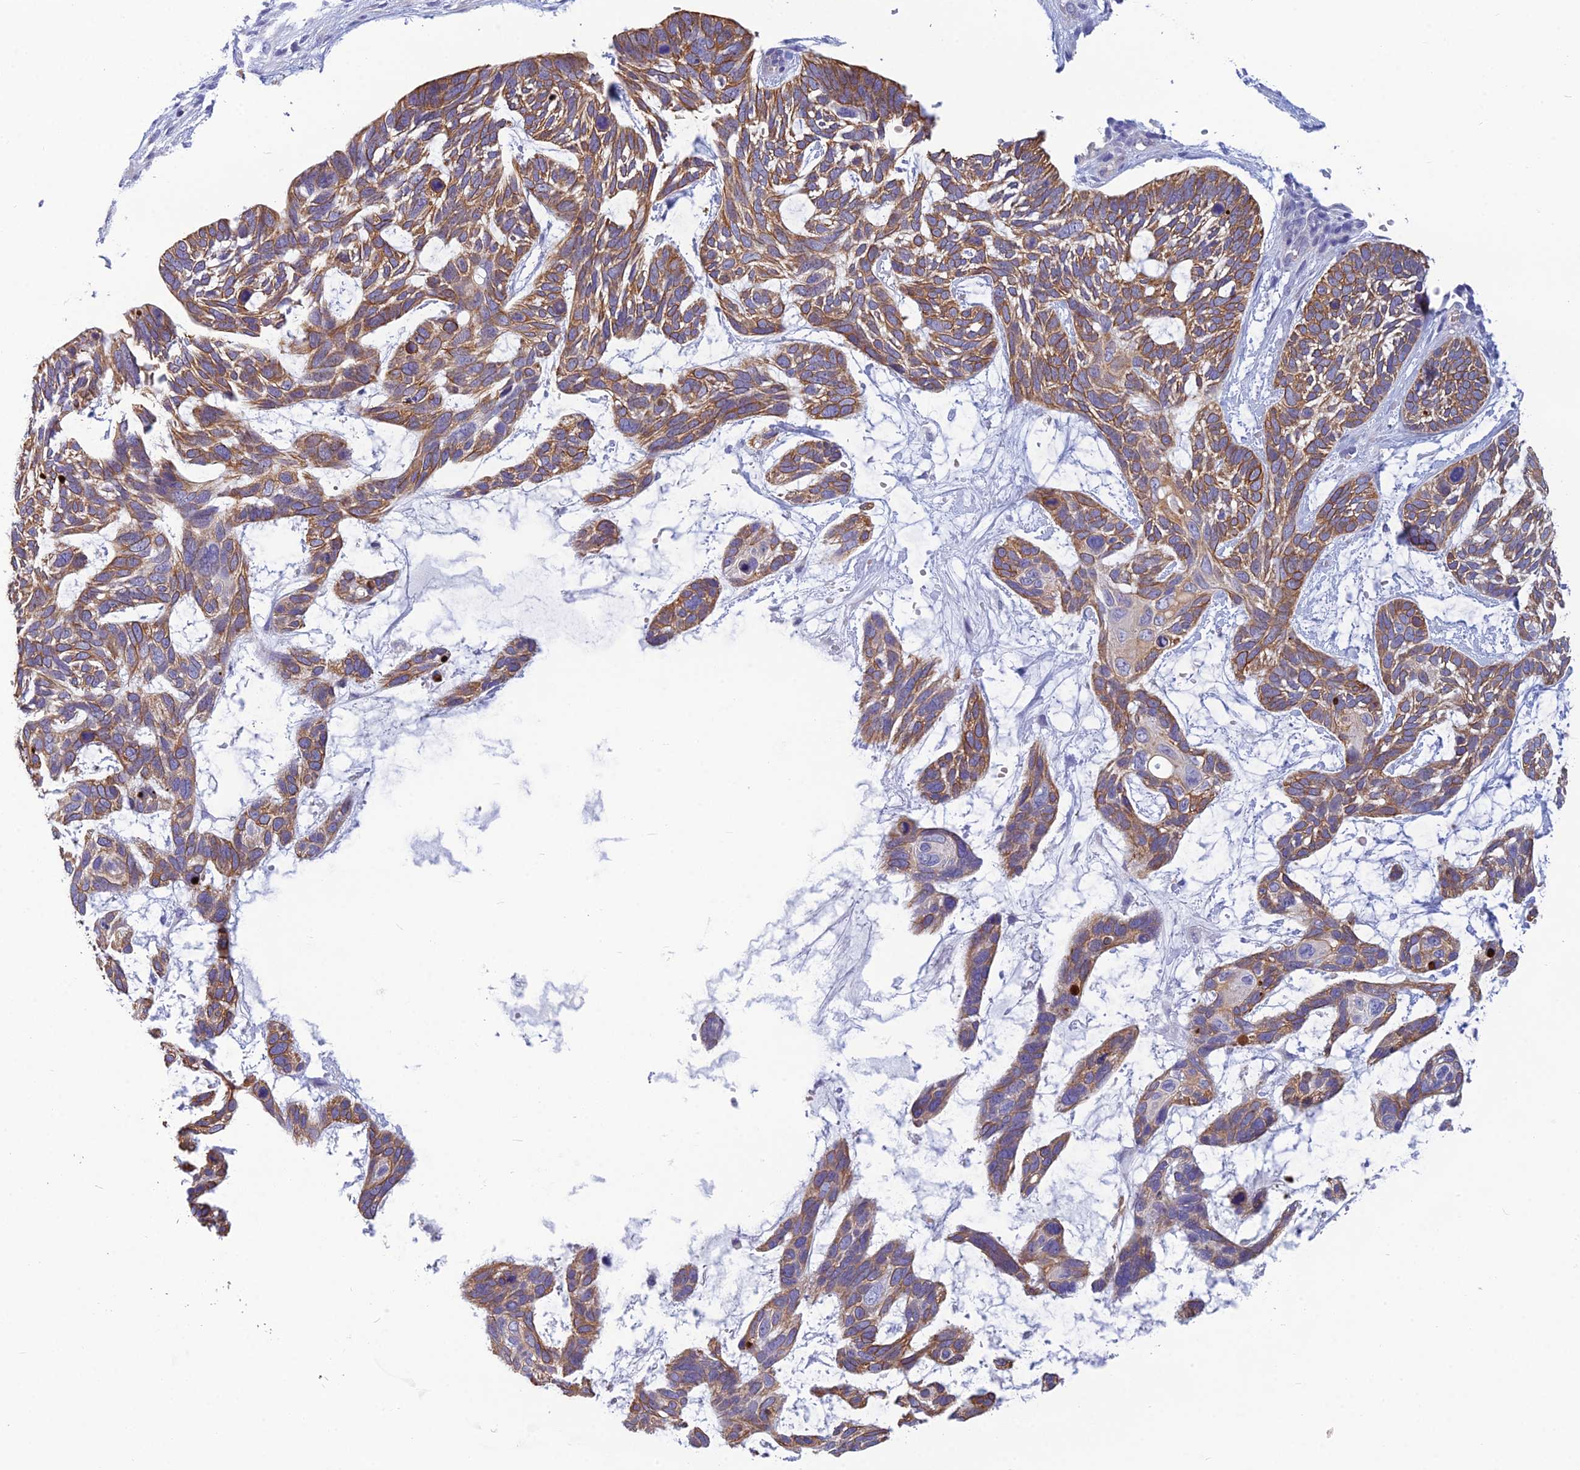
{"staining": {"intensity": "moderate", "quantity": ">75%", "location": "cytoplasmic/membranous"}, "tissue": "skin cancer", "cell_type": "Tumor cells", "image_type": "cancer", "snomed": [{"axis": "morphology", "description": "Basal cell carcinoma"}, {"axis": "topography", "description": "Skin"}], "caption": "This is a micrograph of immunohistochemistry (IHC) staining of skin cancer (basal cell carcinoma), which shows moderate expression in the cytoplasmic/membranous of tumor cells.", "gene": "RBM41", "patient": {"sex": "male", "age": 88}}